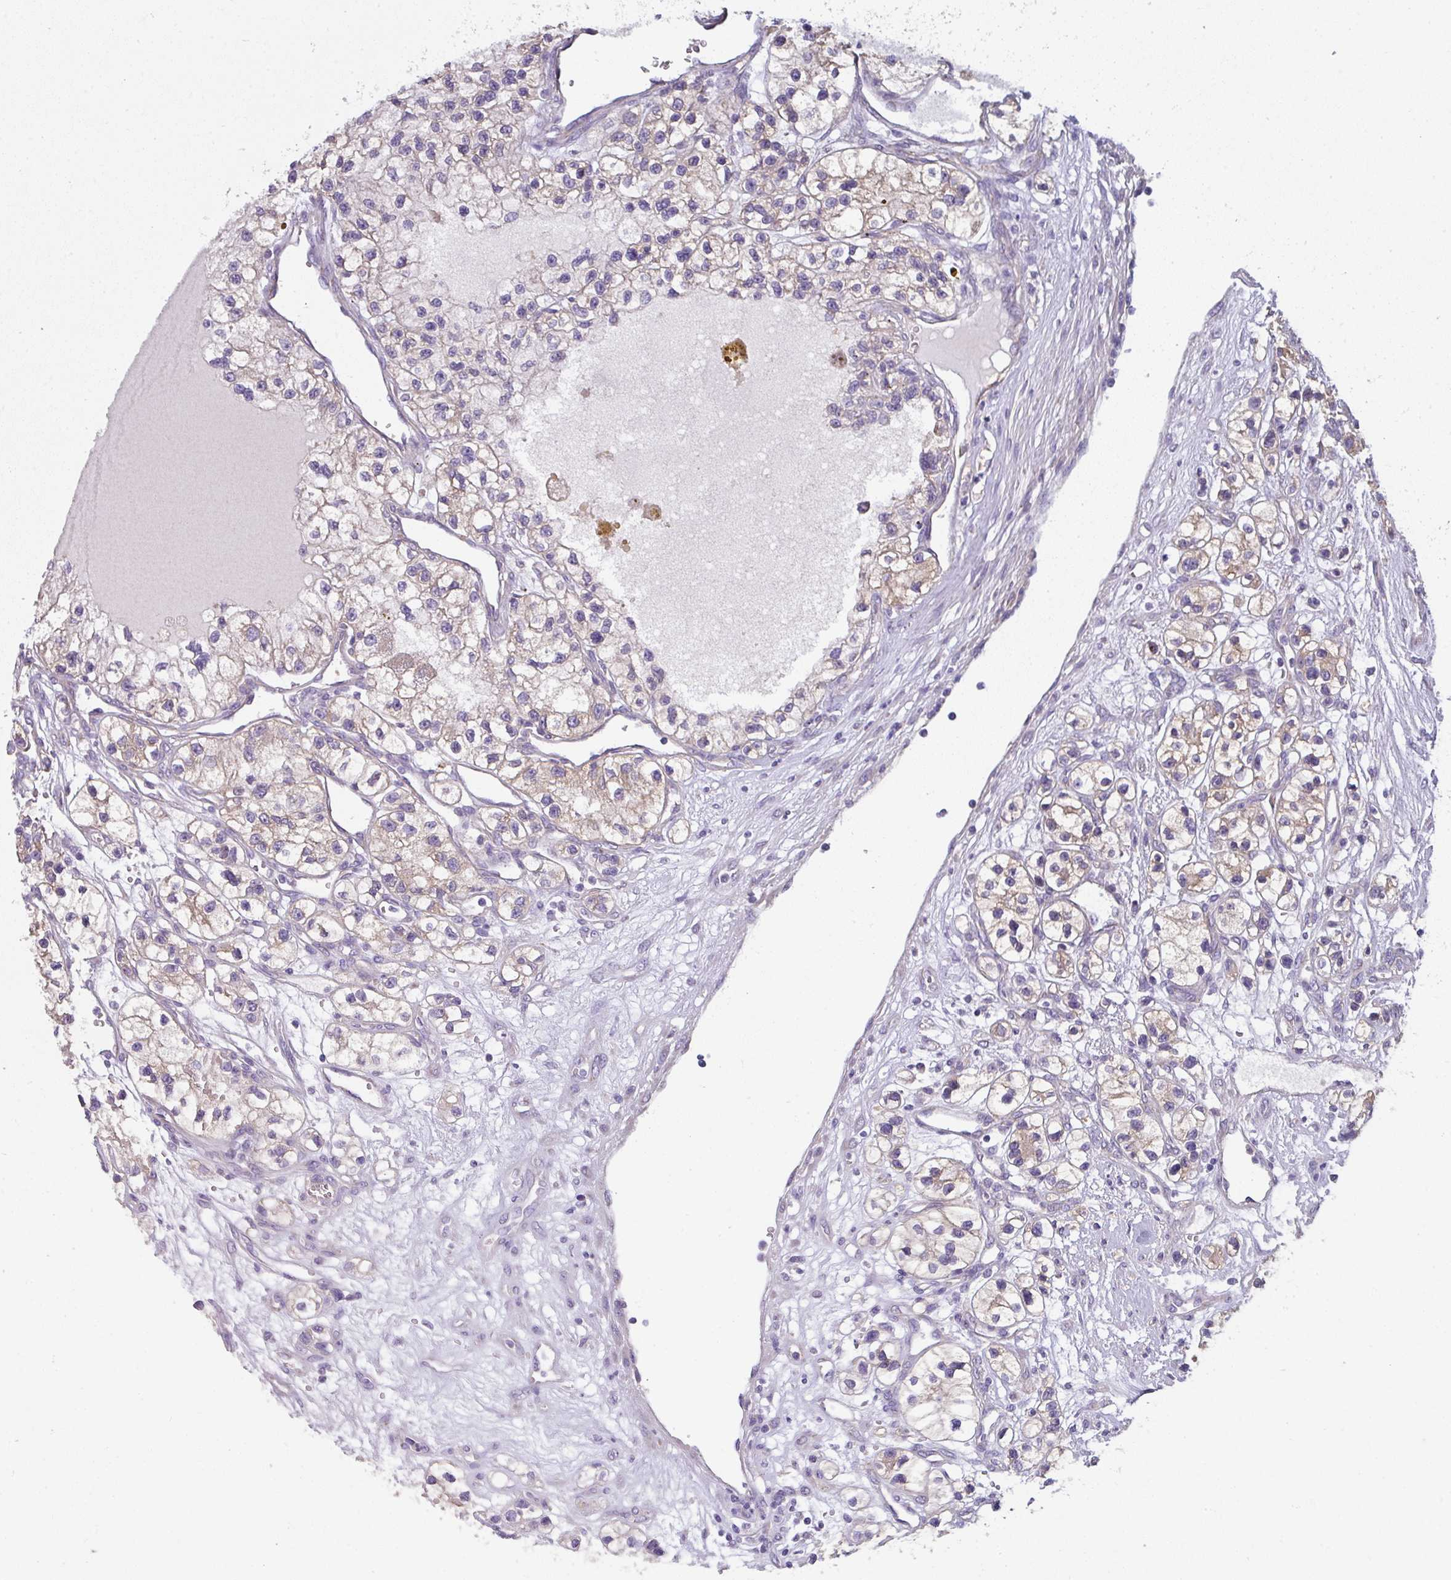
{"staining": {"intensity": "moderate", "quantity": "<25%", "location": "cytoplasmic/membranous"}, "tissue": "renal cancer", "cell_type": "Tumor cells", "image_type": "cancer", "snomed": [{"axis": "morphology", "description": "Adenocarcinoma, NOS"}, {"axis": "topography", "description": "Kidney"}], "caption": "Protein staining of adenocarcinoma (renal) tissue demonstrates moderate cytoplasmic/membranous expression in approximately <25% of tumor cells.", "gene": "PALS2", "patient": {"sex": "female", "age": 57}}